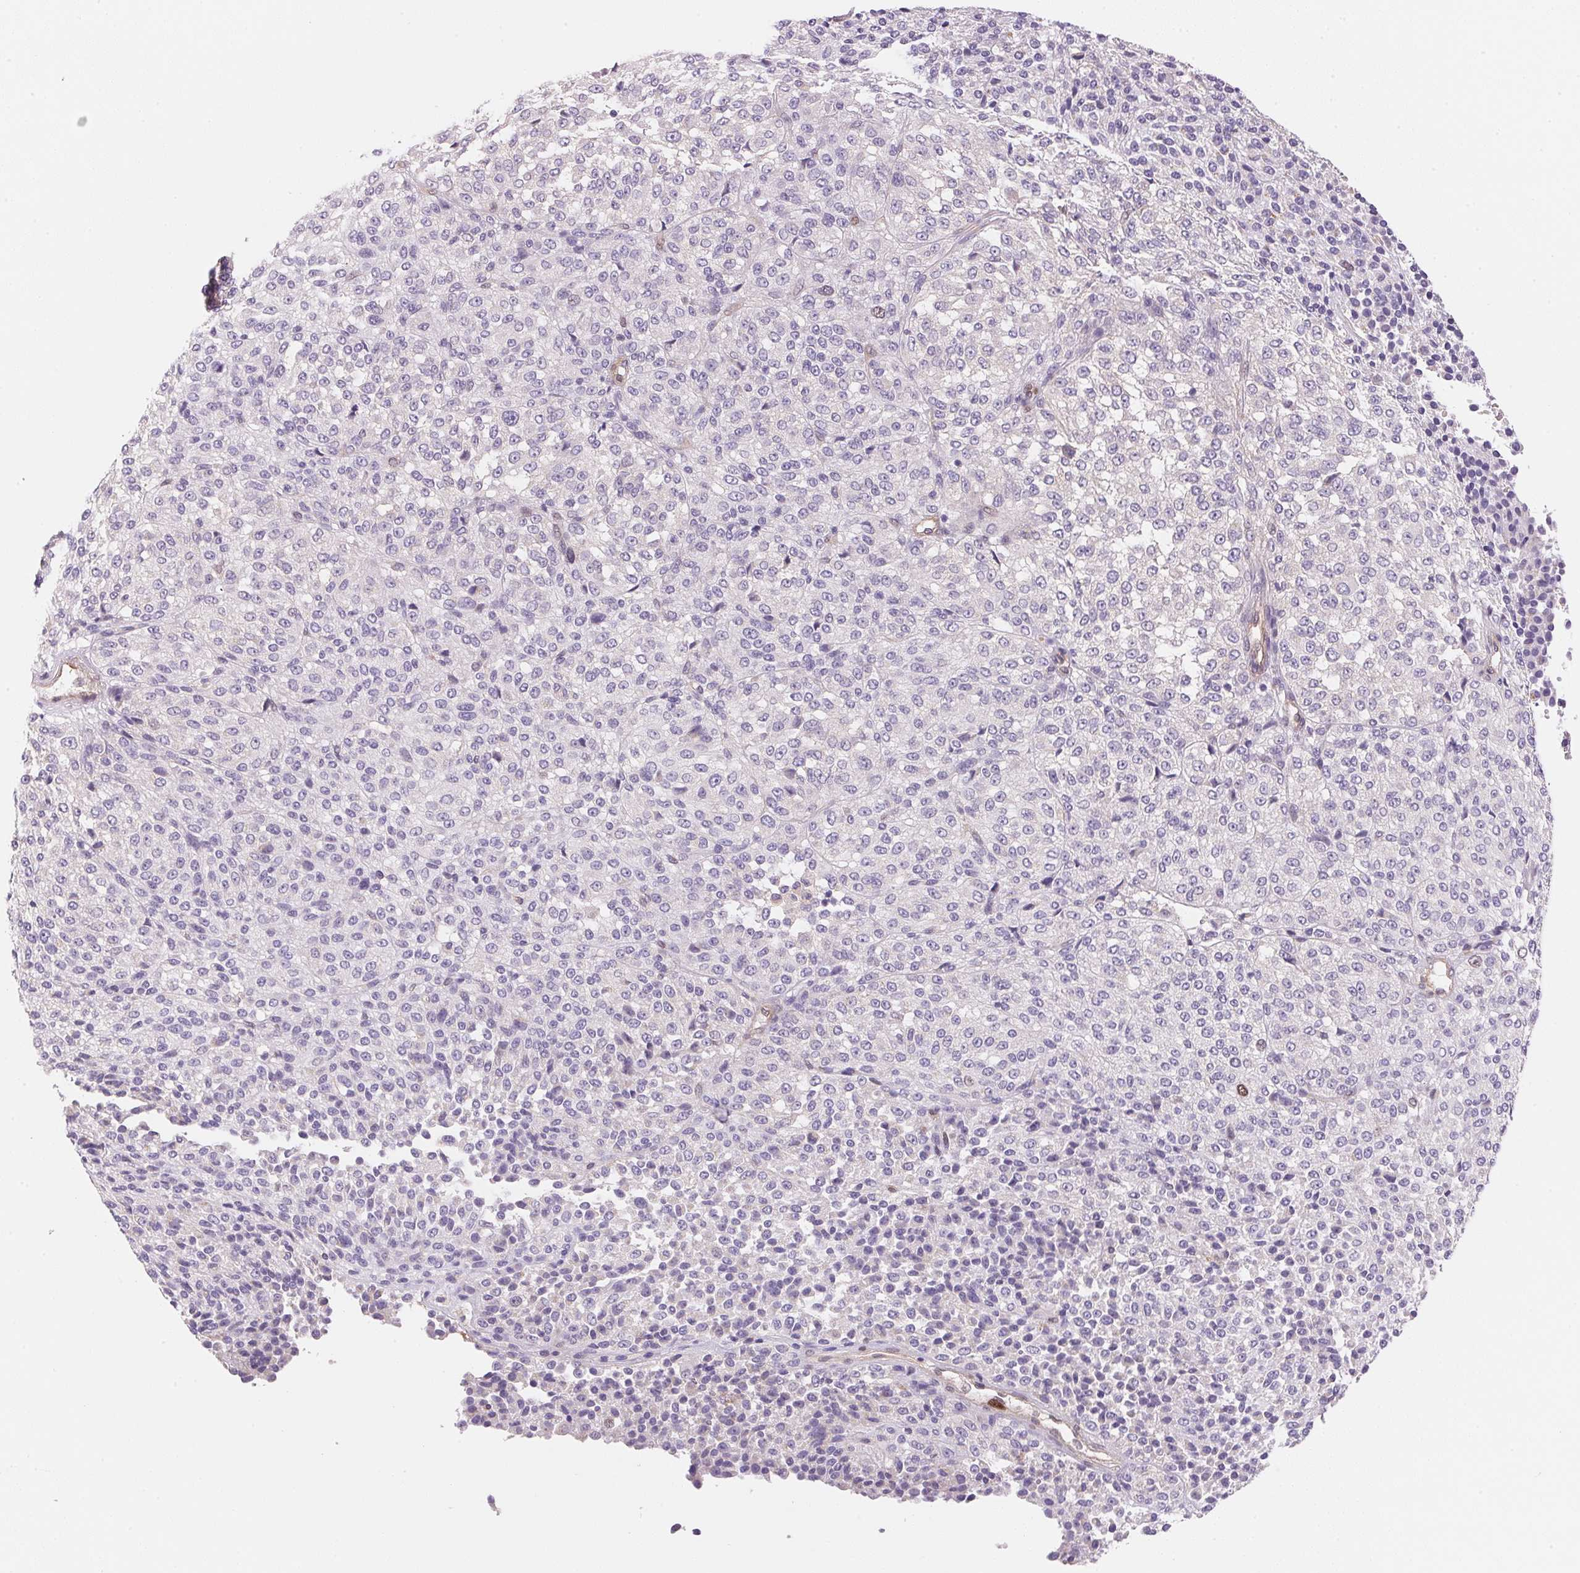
{"staining": {"intensity": "negative", "quantity": "none", "location": "none"}, "tissue": "melanoma", "cell_type": "Tumor cells", "image_type": "cancer", "snomed": [{"axis": "morphology", "description": "Malignant melanoma, Metastatic site"}, {"axis": "topography", "description": "Brain"}], "caption": "Immunohistochemistry photomicrograph of melanoma stained for a protein (brown), which displays no positivity in tumor cells.", "gene": "SMTN", "patient": {"sex": "female", "age": 56}}